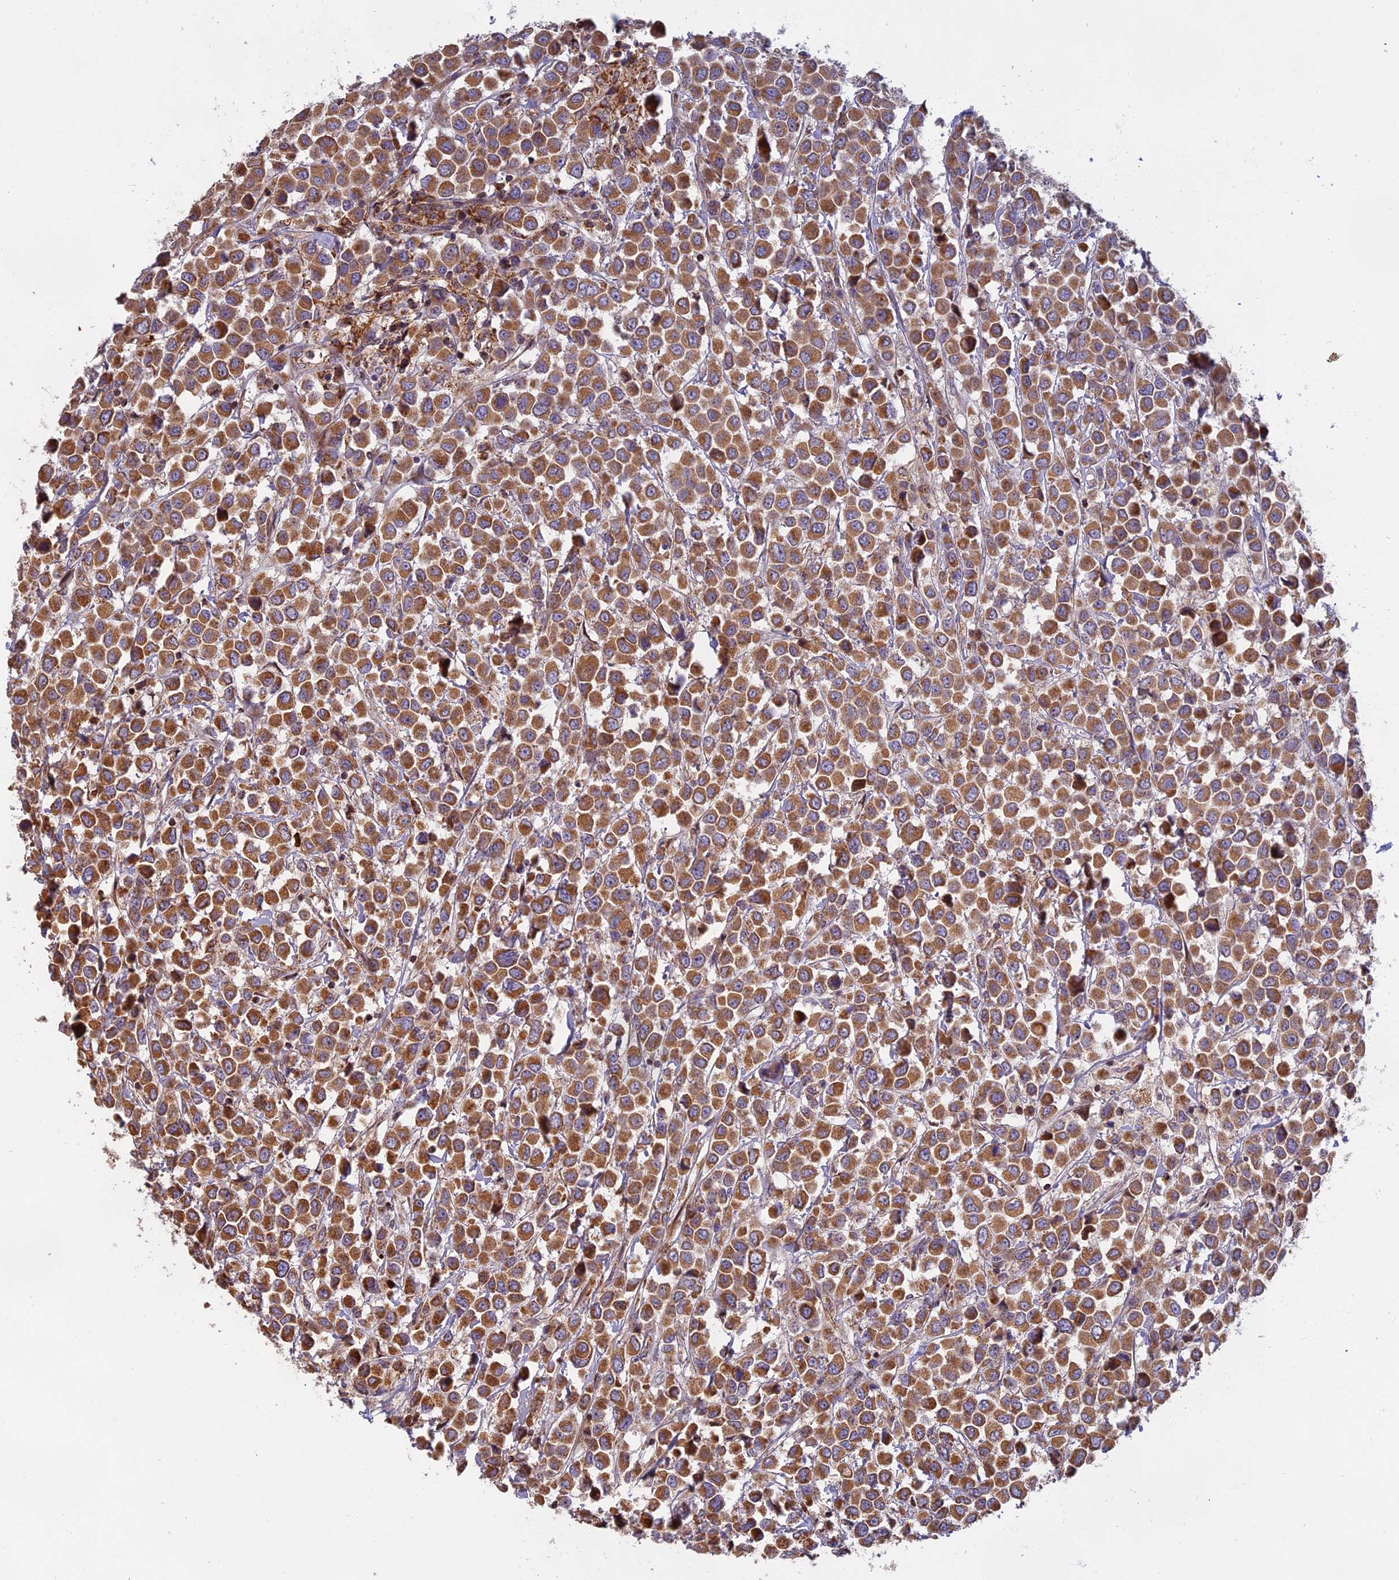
{"staining": {"intensity": "moderate", "quantity": ">75%", "location": "cytoplasmic/membranous"}, "tissue": "breast cancer", "cell_type": "Tumor cells", "image_type": "cancer", "snomed": [{"axis": "morphology", "description": "Duct carcinoma"}, {"axis": "topography", "description": "Breast"}], "caption": "There is medium levels of moderate cytoplasmic/membranous staining in tumor cells of breast cancer, as demonstrated by immunohistochemical staining (brown color).", "gene": "EDAR", "patient": {"sex": "female", "age": 61}}